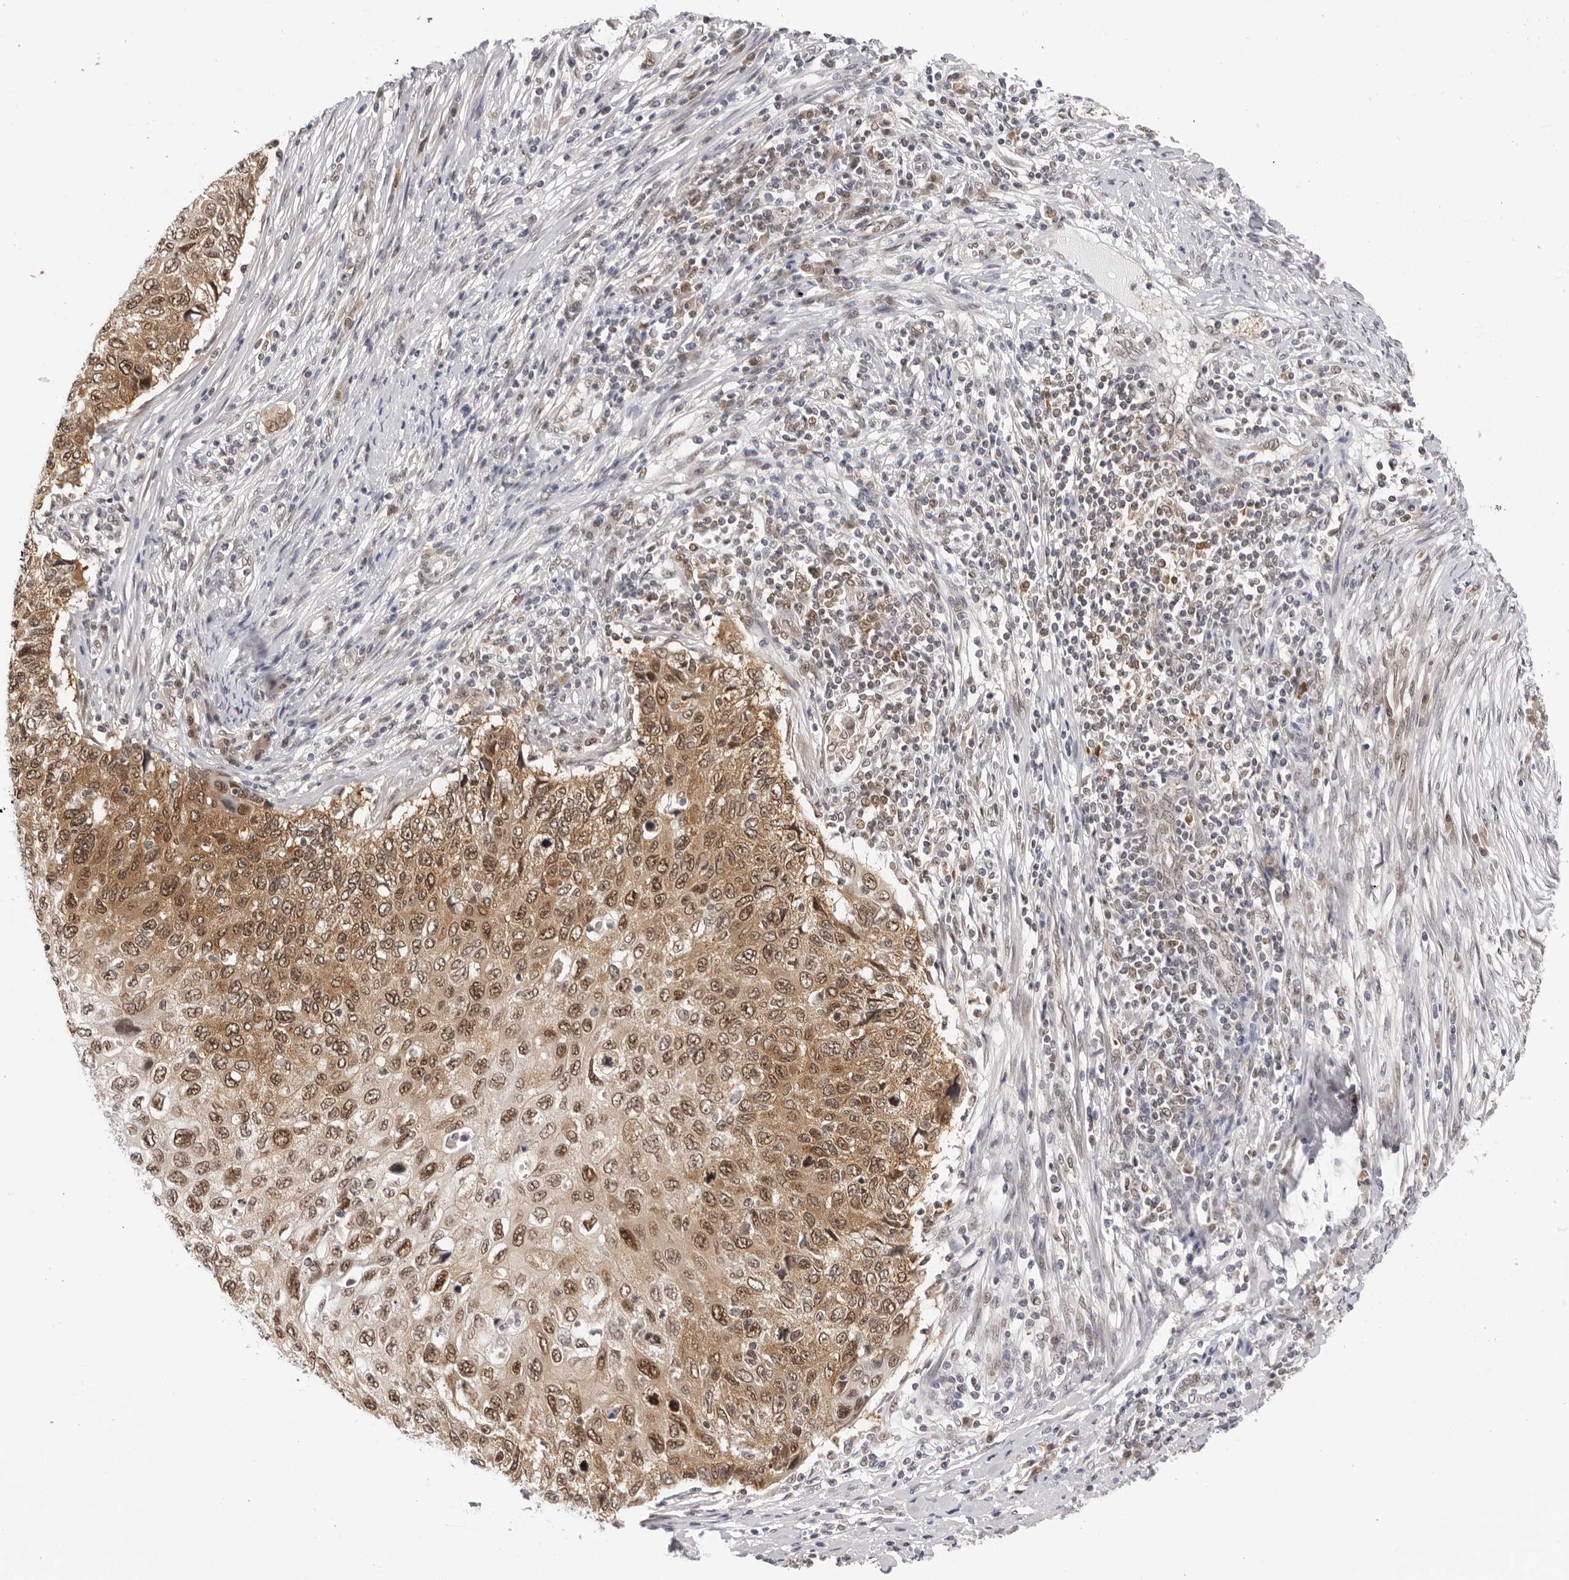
{"staining": {"intensity": "moderate", "quantity": ">75%", "location": "cytoplasmic/membranous,nuclear"}, "tissue": "cervical cancer", "cell_type": "Tumor cells", "image_type": "cancer", "snomed": [{"axis": "morphology", "description": "Squamous cell carcinoma, NOS"}, {"axis": "topography", "description": "Cervix"}], "caption": "The immunohistochemical stain highlights moderate cytoplasmic/membranous and nuclear expression in tumor cells of cervical squamous cell carcinoma tissue.", "gene": "WDR77", "patient": {"sex": "female", "age": 70}}